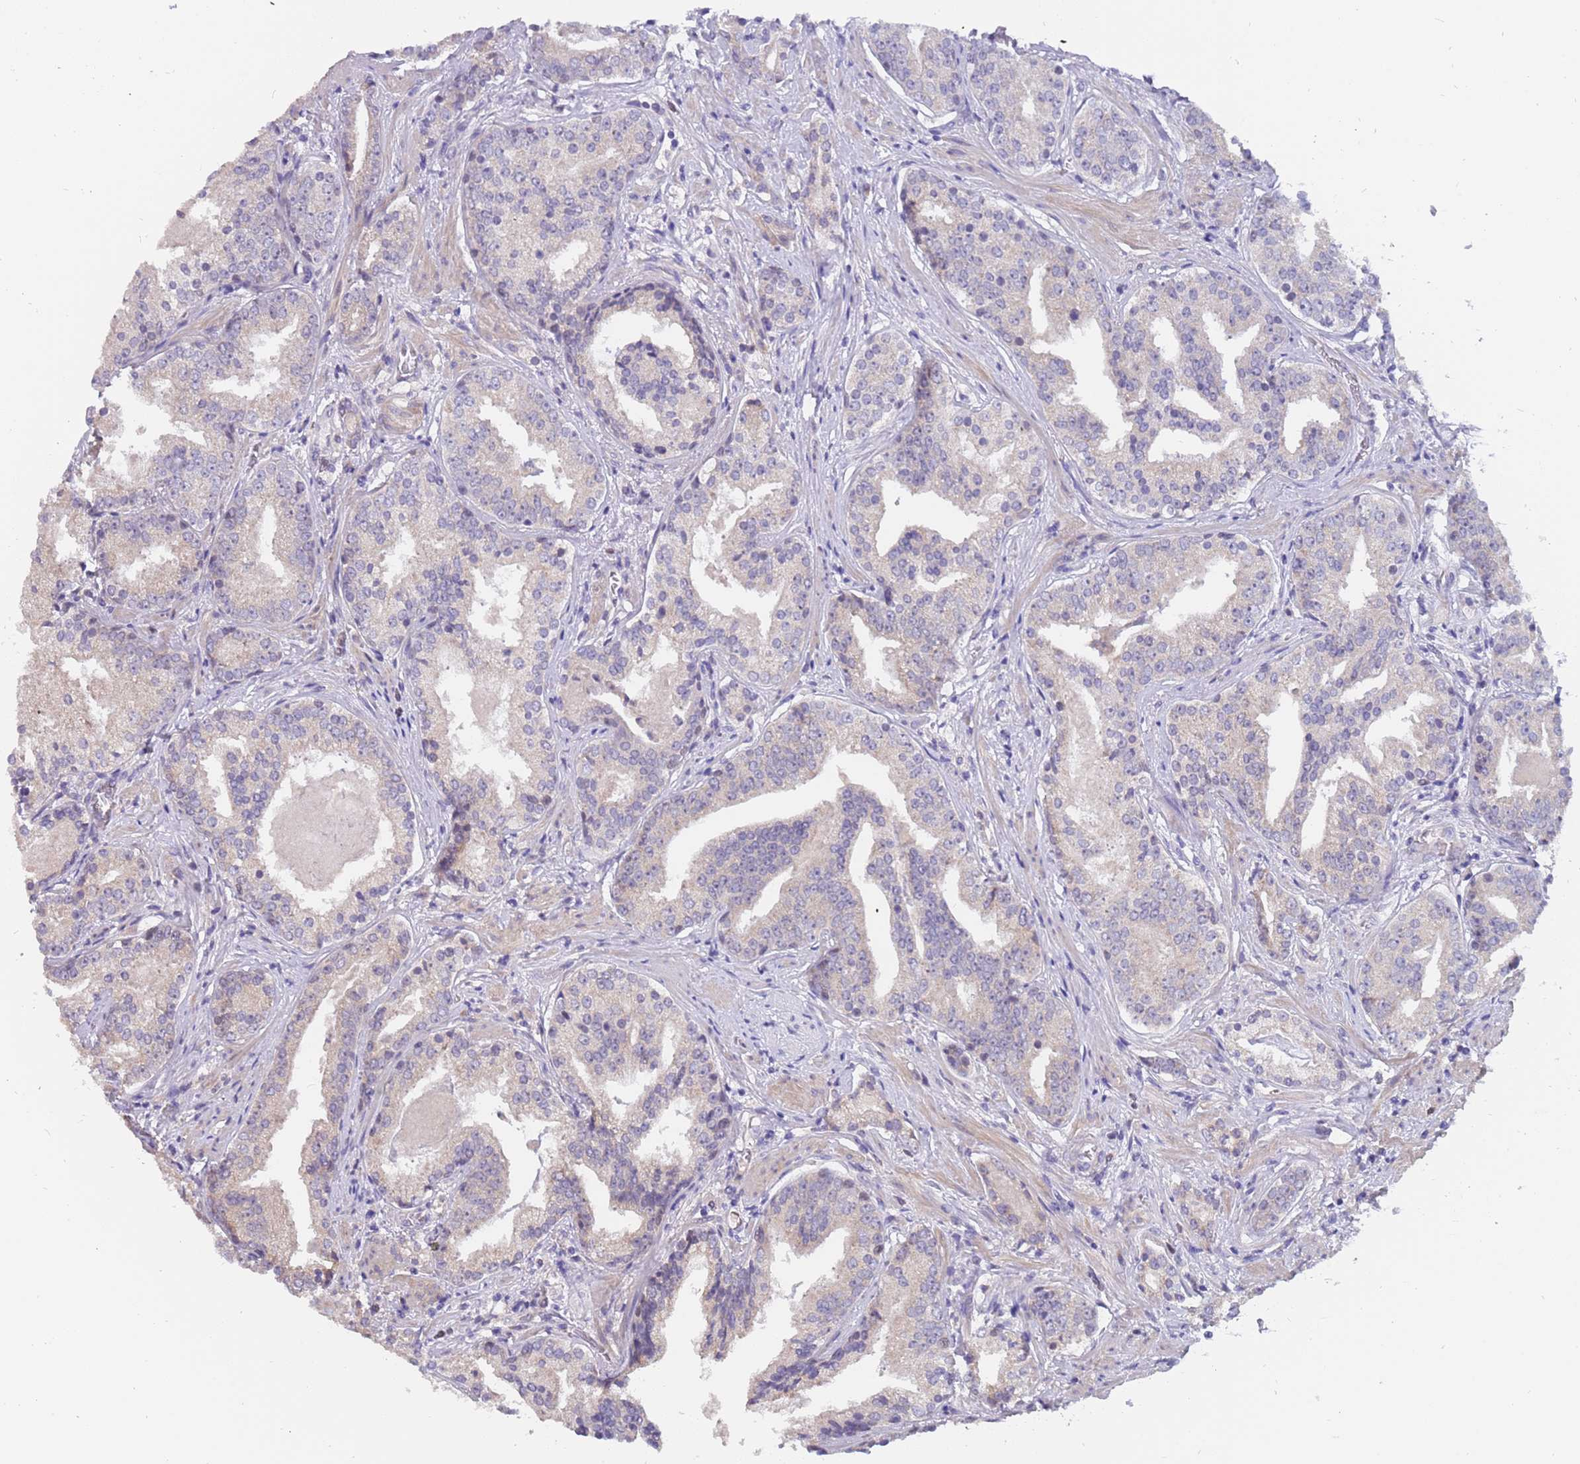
{"staining": {"intensity": "negative", "quantity": "none", "location": "none"}, "tissue": "prostate cancer", "cell_type": "Tumor cells", "image_type": "cancer", "snomed": [{"axis": "morphology", "description": "Adenocarcinoma, High grade"}, {"axis": "topography", "description": "Prostate"}], "caption": "An immunohistochemistry histopathology image of prostate cancer is shown. There is no staining in tumor cells of prostate cancer.", "gene": "ZNF746", "patient": {"sex": "male", "age": 58}}